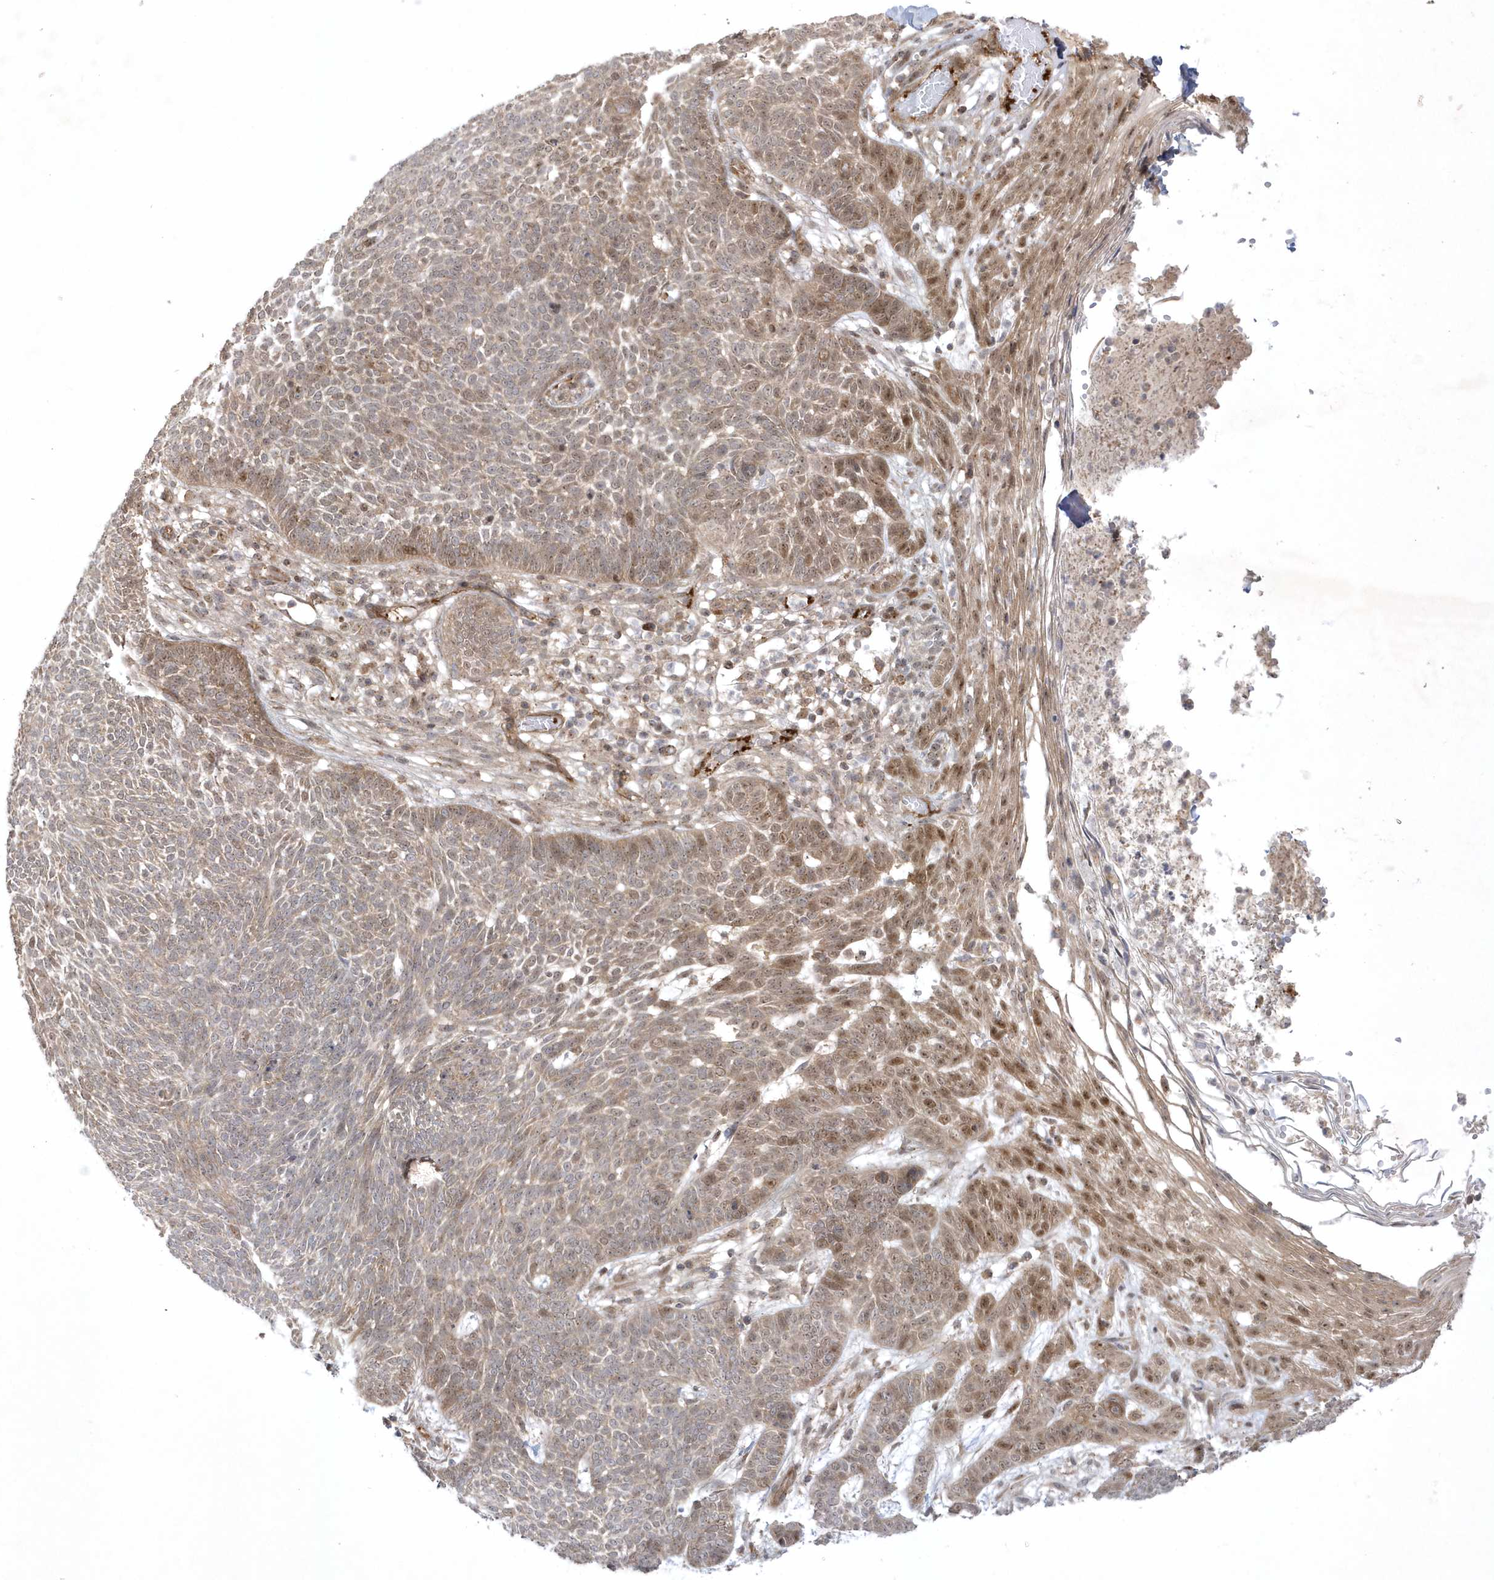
{"staining": {"intensity": "weak", "quantity": "25%-75%", "location": "nuclear"}, "tissue": "skin cancer", "cell_type": "Tumor cells", "image_type": "cancer", "snomed": [{"axis": "morphology", "description": "Normal tissue, NOS"}, {"axis": "morphology", "description": "Basal cell carcinoma"}, {"axis": "topography", "description": "Skin"}], "caption": "DAB (3,3'-diaminobenzidine) immunohistochemical staining of human skin cancer reveals weak nuclear protein positivity in approximately 25%-75% of tumor cells.", "gene": "NAF1", "patient": {"sex": "male", "age": 64}}